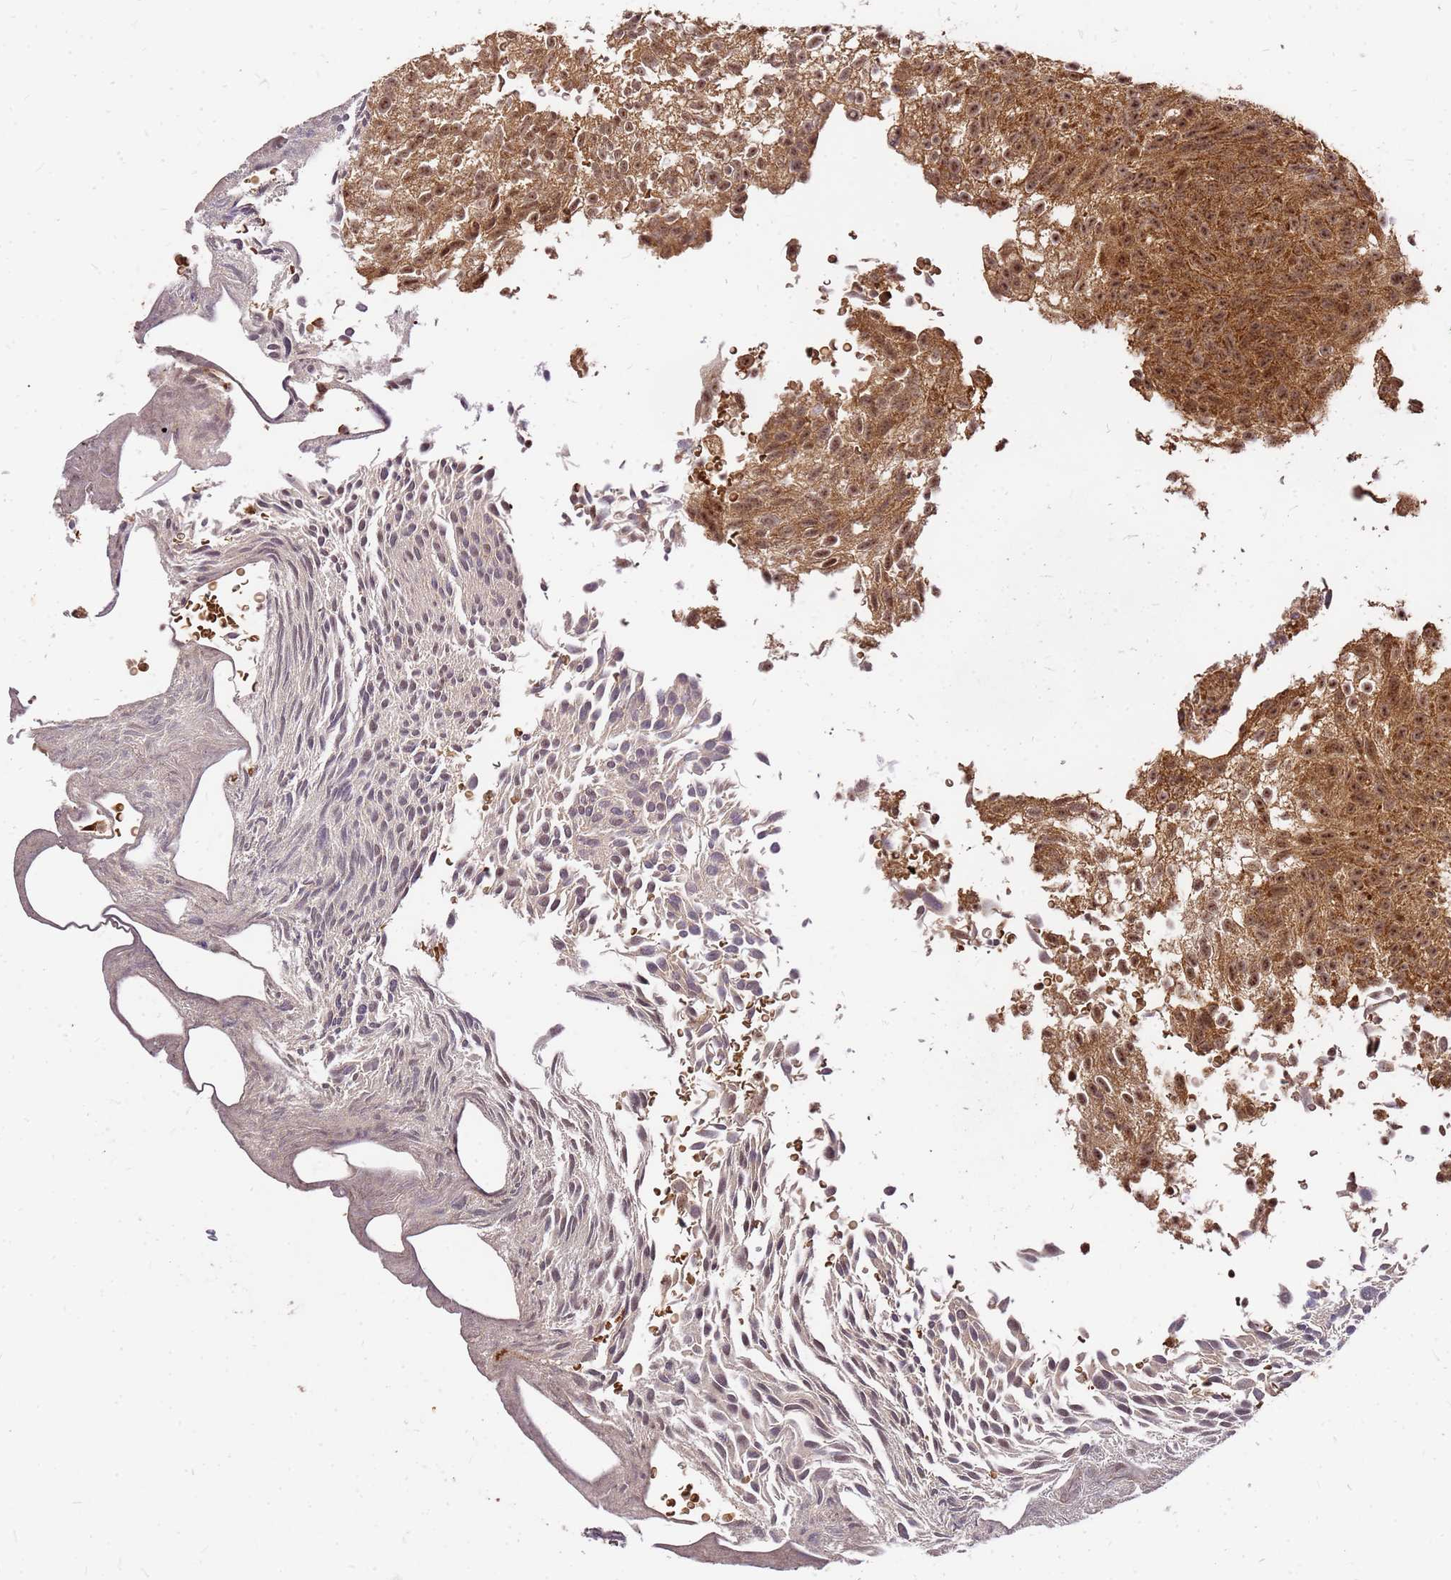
{"staining": {"intensity": "moderate", "quantity": ">75%", "location": "cytoplasmic/membranous,nuclear"}, "tissue": "urothelial cancer", "cell_type": "Tumor cells", "image_type": "cancer", "snomed": [{"axis": "morphology", "description": "Urothelial carcinoma, Low grade"}, {"axis": "topography", "description": "Urinary bladder"}], "caption": "Immunohistochemistry (DAB) staining of low-grade urothelial carcinoma demonstrates moderate cytoplasmic/membranous and nuclear protein expression in about >75% of tumor cells.", "gene": "GPATCH8", "patient": {"sex": "male", "age": 78}}